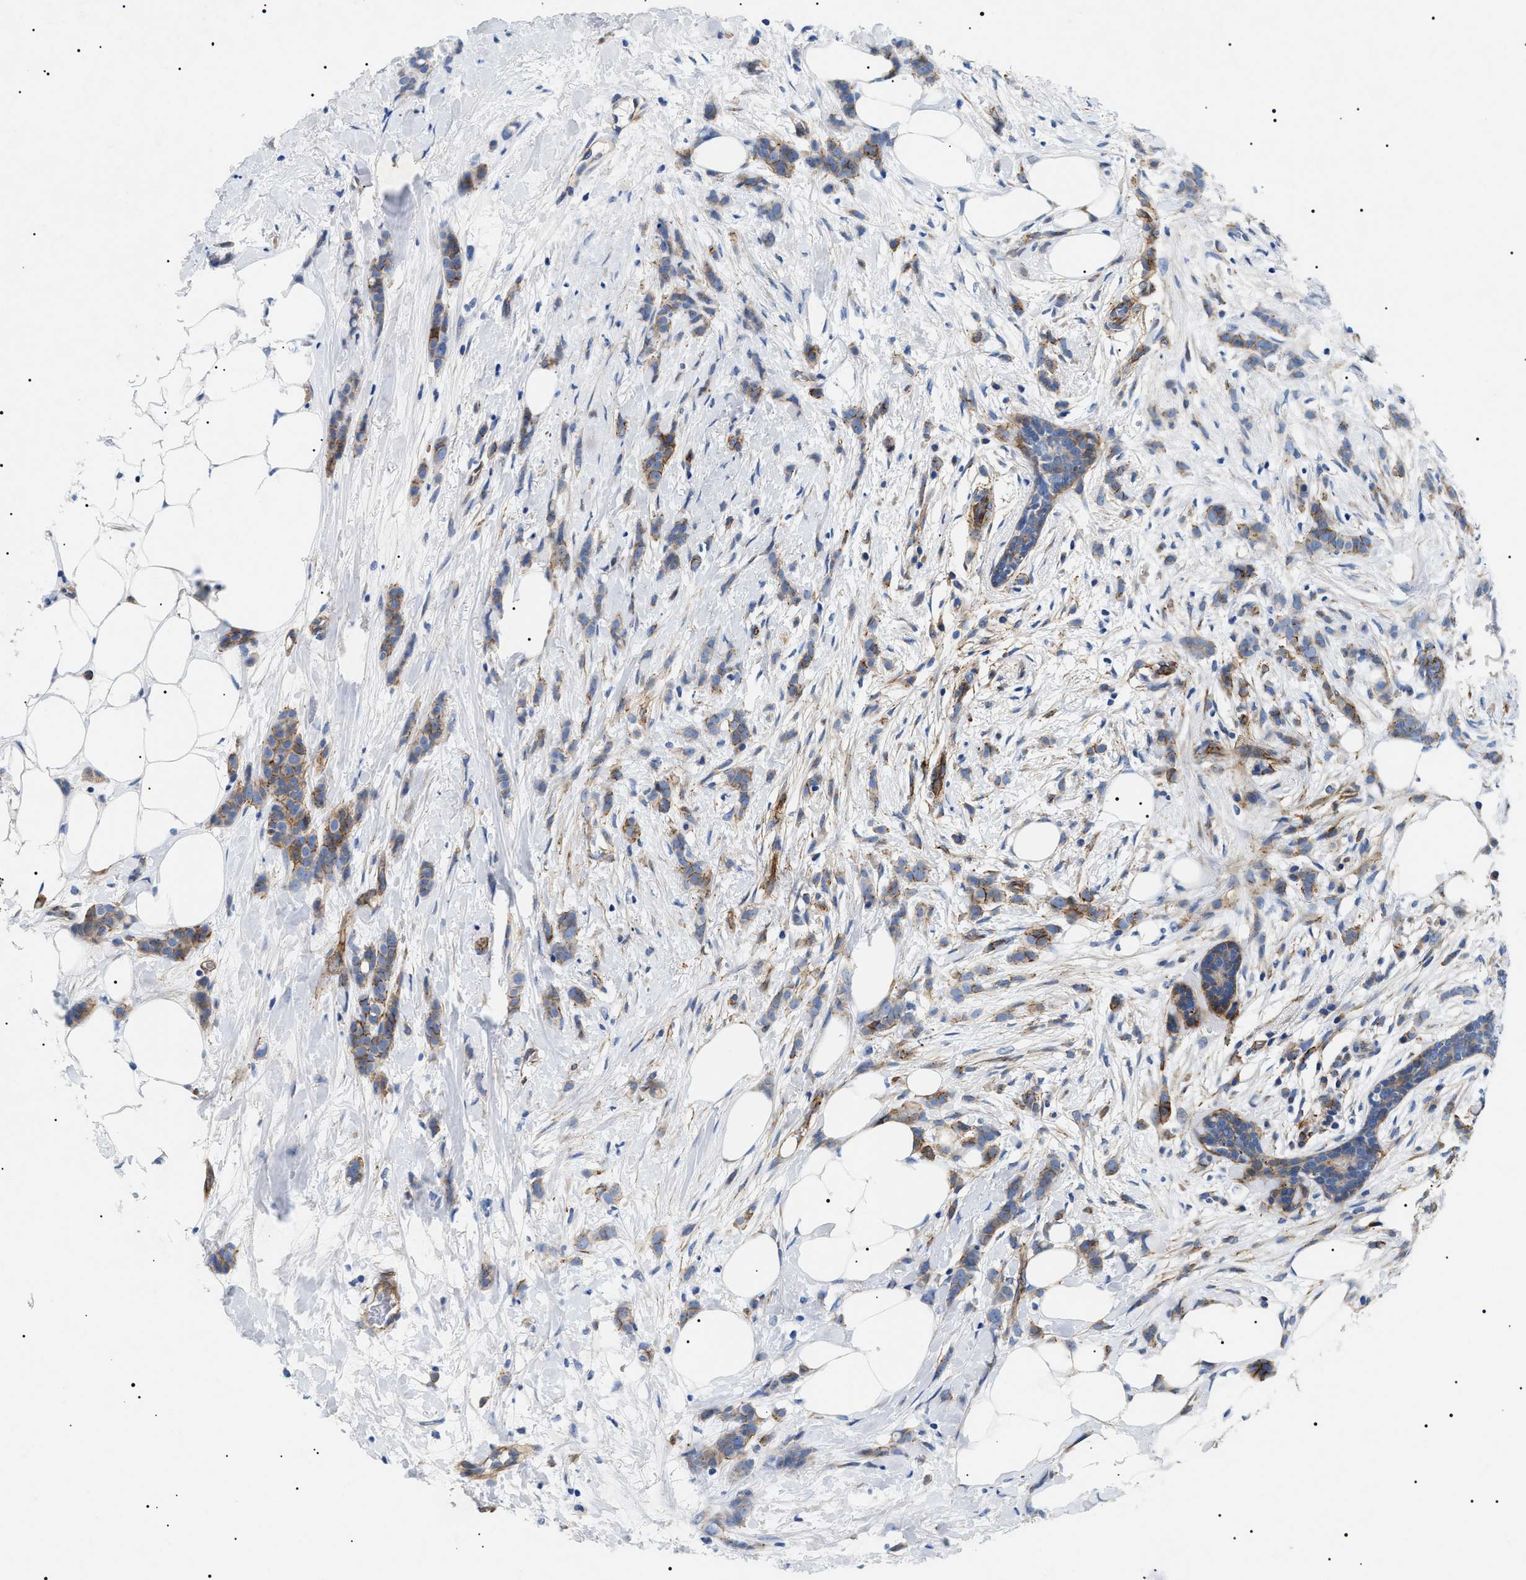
{"staining": {"intensity": "moderate", "quantity": ">75%", "location": "cytoplasmic/membranous"}, "tissue": "breast cancer", "cell_type": "Tumor cells", "image_type": "cancer", "snomed": [{"axis": "morphology", "description": "Lobular carcinoma, in situ"}, {"axis": "morphology", "description": "Lobular carcinoma"}, {"axis": "topography", "description": "Breast"}], "caption": "Moderate cytoplasmic/membranous positivity is present in approximately >75% of tumor cells in breast cancer (lobular carcinoma in situ).", "gene": "TMEM222", "patient": {"sex": "female", "age": 41}}